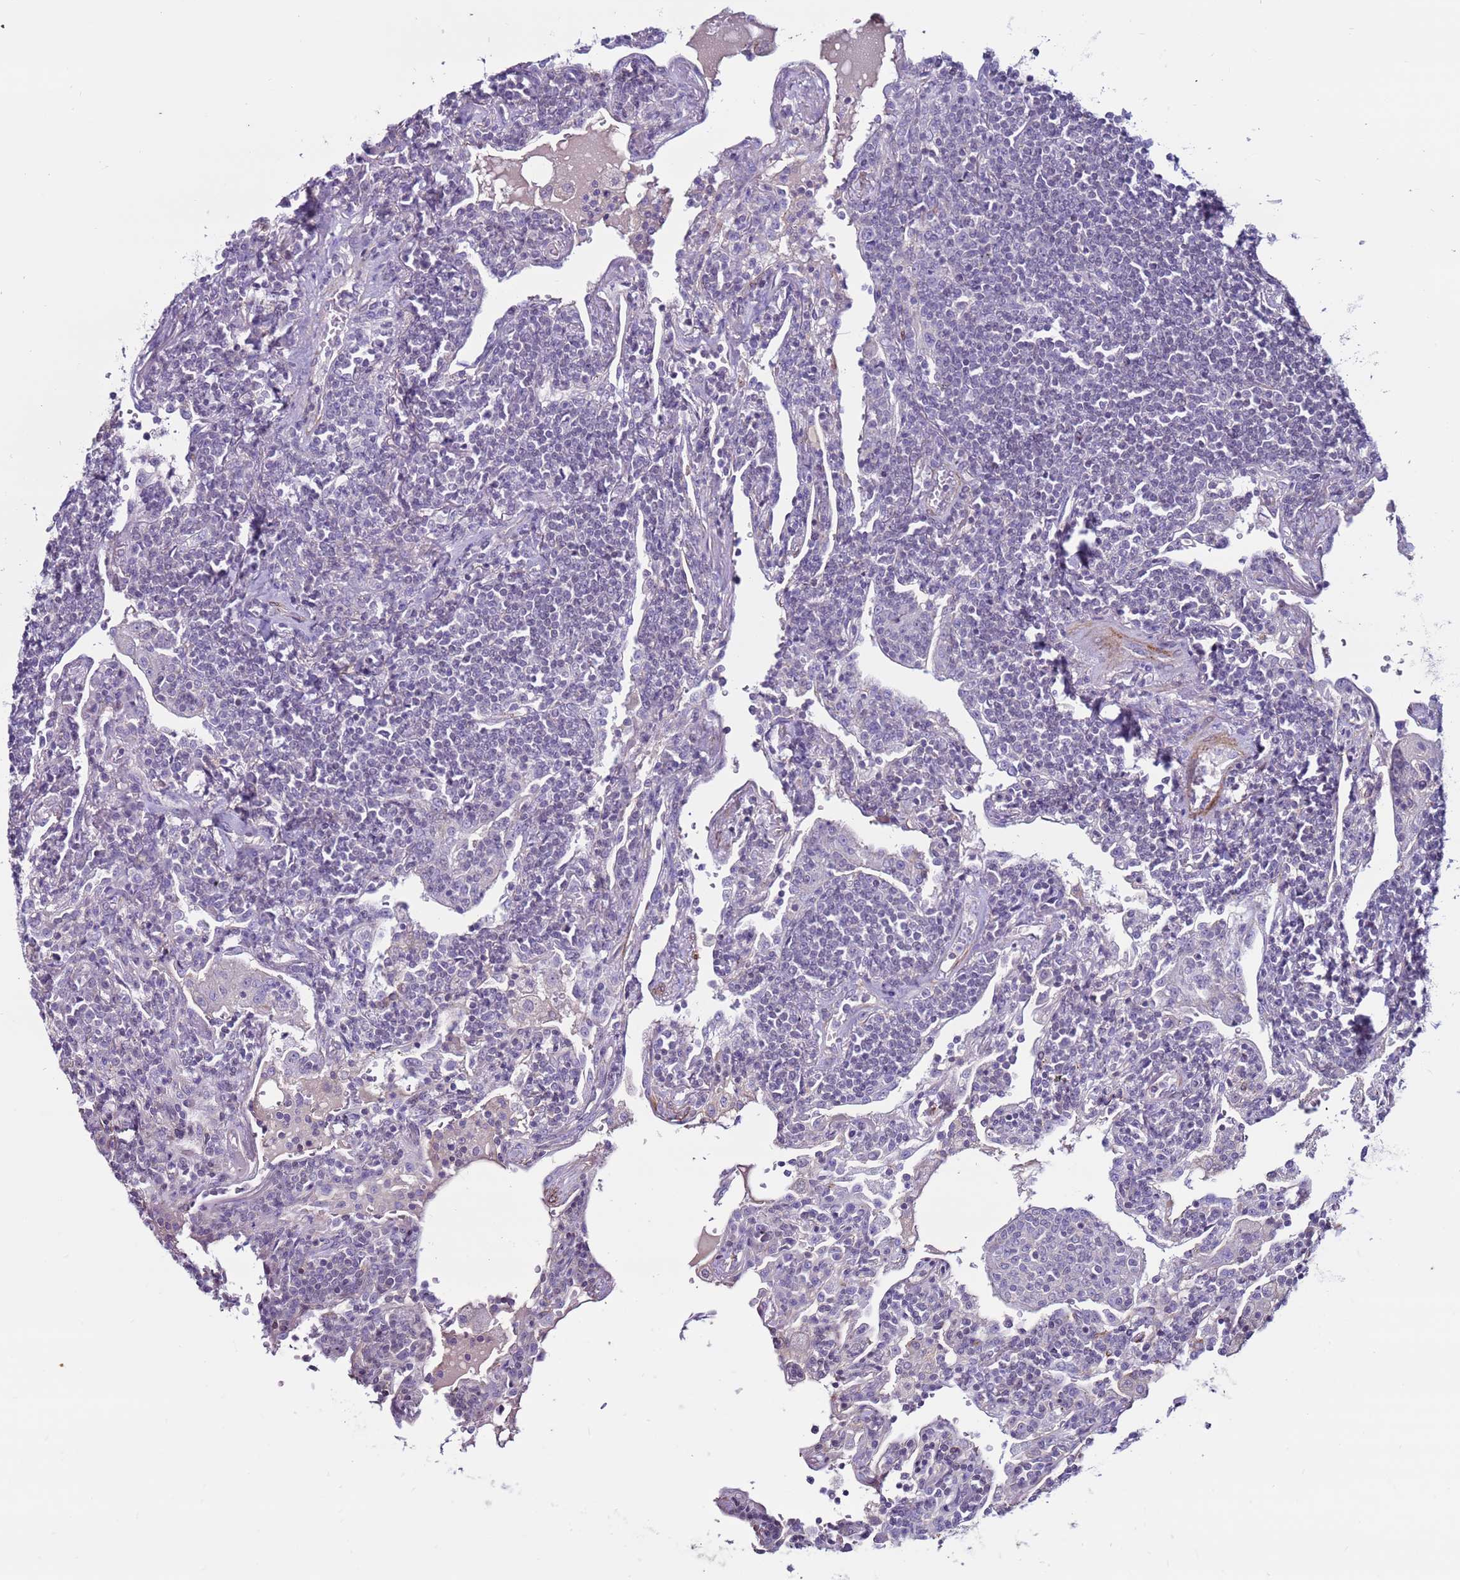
{"staining": {"intensity": "negative", "quantity": "none", "location": "none"}, "tissue": "lymphoma", "cell_type": "Tumor cells", "image_type": "cancer", "snomed": [{"axis": "morphology", "description": "Malignant lymphoma, non-Hodgkin's type, Low grade"}, {"axis": "topography", "description": "Lung"}], "caption": "Protein analysis of malignant lymphoma, non-Hodgkin's type (low-grade) shows no significant positivity in tumor cells.", "gene": "CLEC4M", "patient": {"sex": "female", "age": 71}}